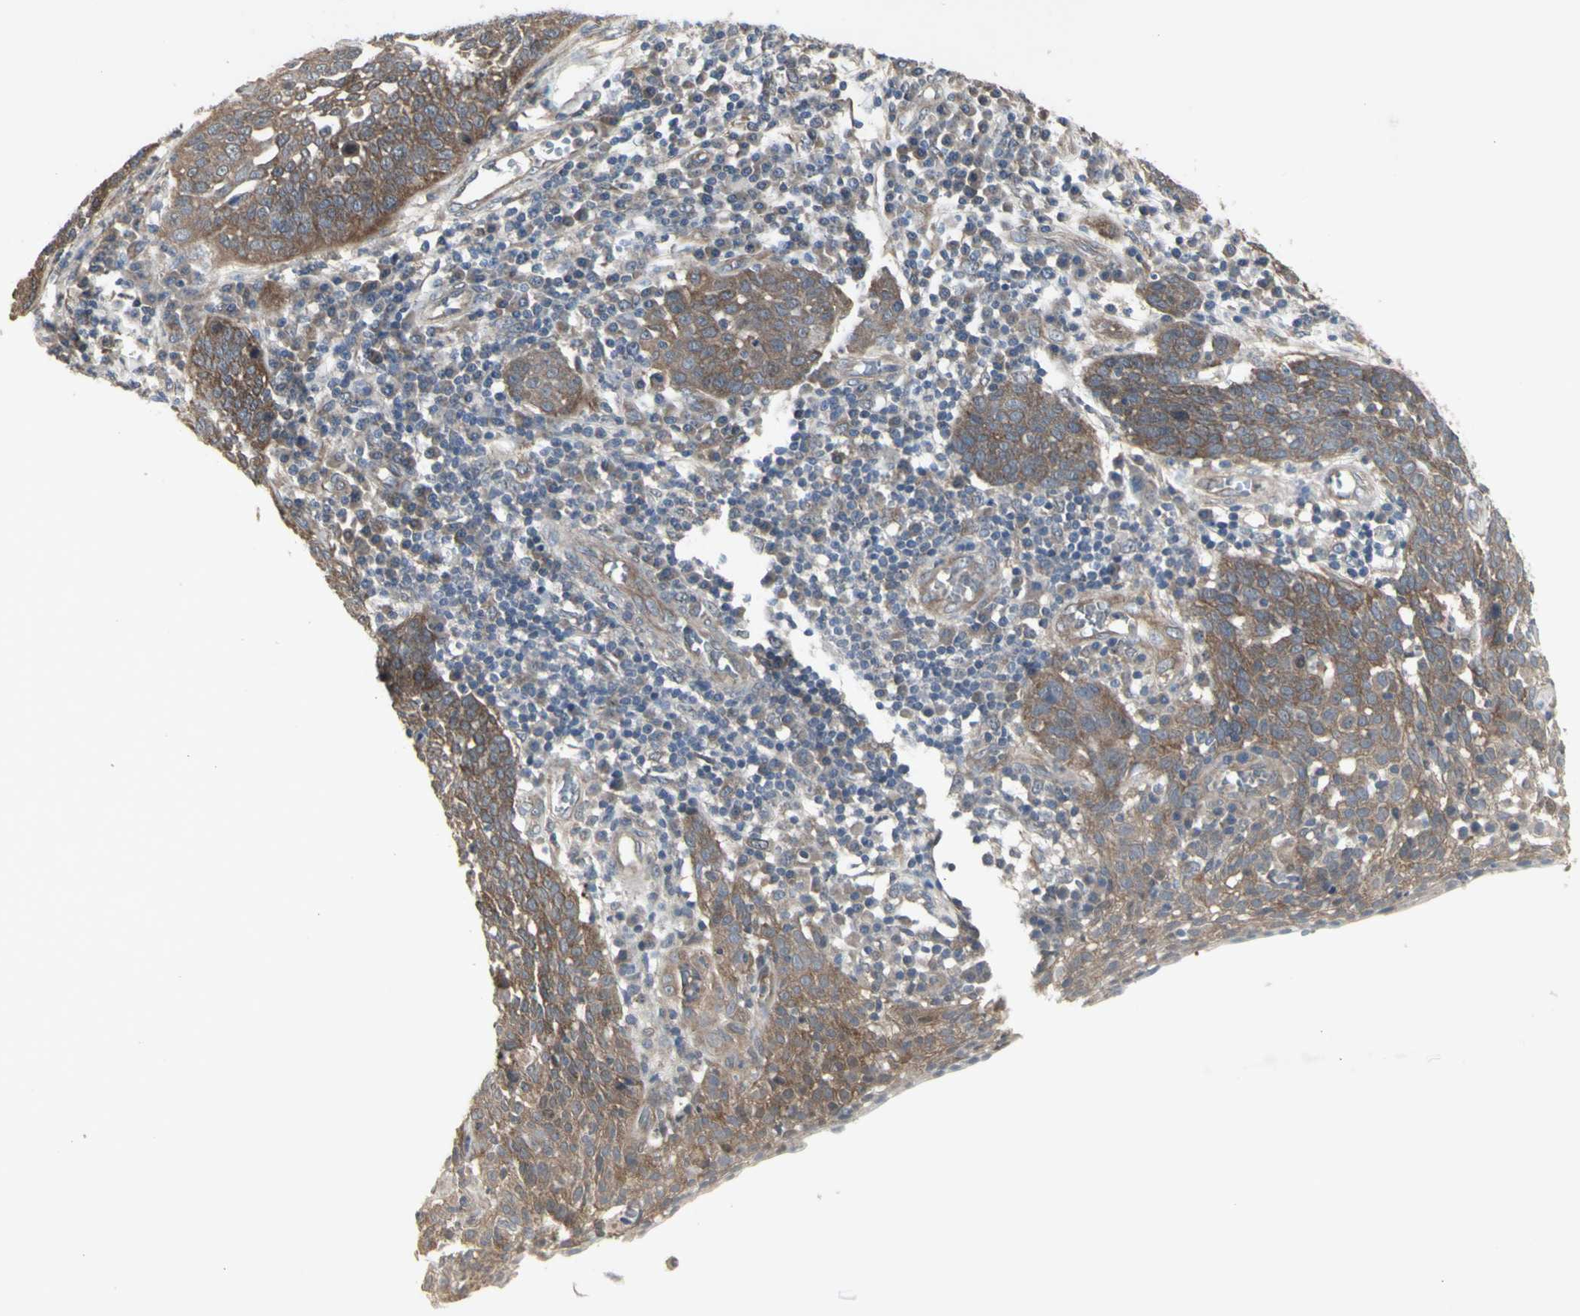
{"staining": {"intensity": "strong", "quantity": ">75%", "location": "cytoplasmic/membranous"}, "tissue": "cervical cancer", "cell_type": "Tumor cells", "image_type": "cancer", "snomed": [{"axis": "morphology", "description": "Squamous cell carcinoma, NOS"}, {"axis": "topography", "description": "Cervix"}], "caption": "Protein positivity by immunohistochemistry (IHC) shows strong cytoplasmic/membranous staining in about >75% of tumor cells in squamous cell carcinoma (cervical).", "gene": "CHURC1-FNTB", "patient": {"sex": "female", "age": 34}}